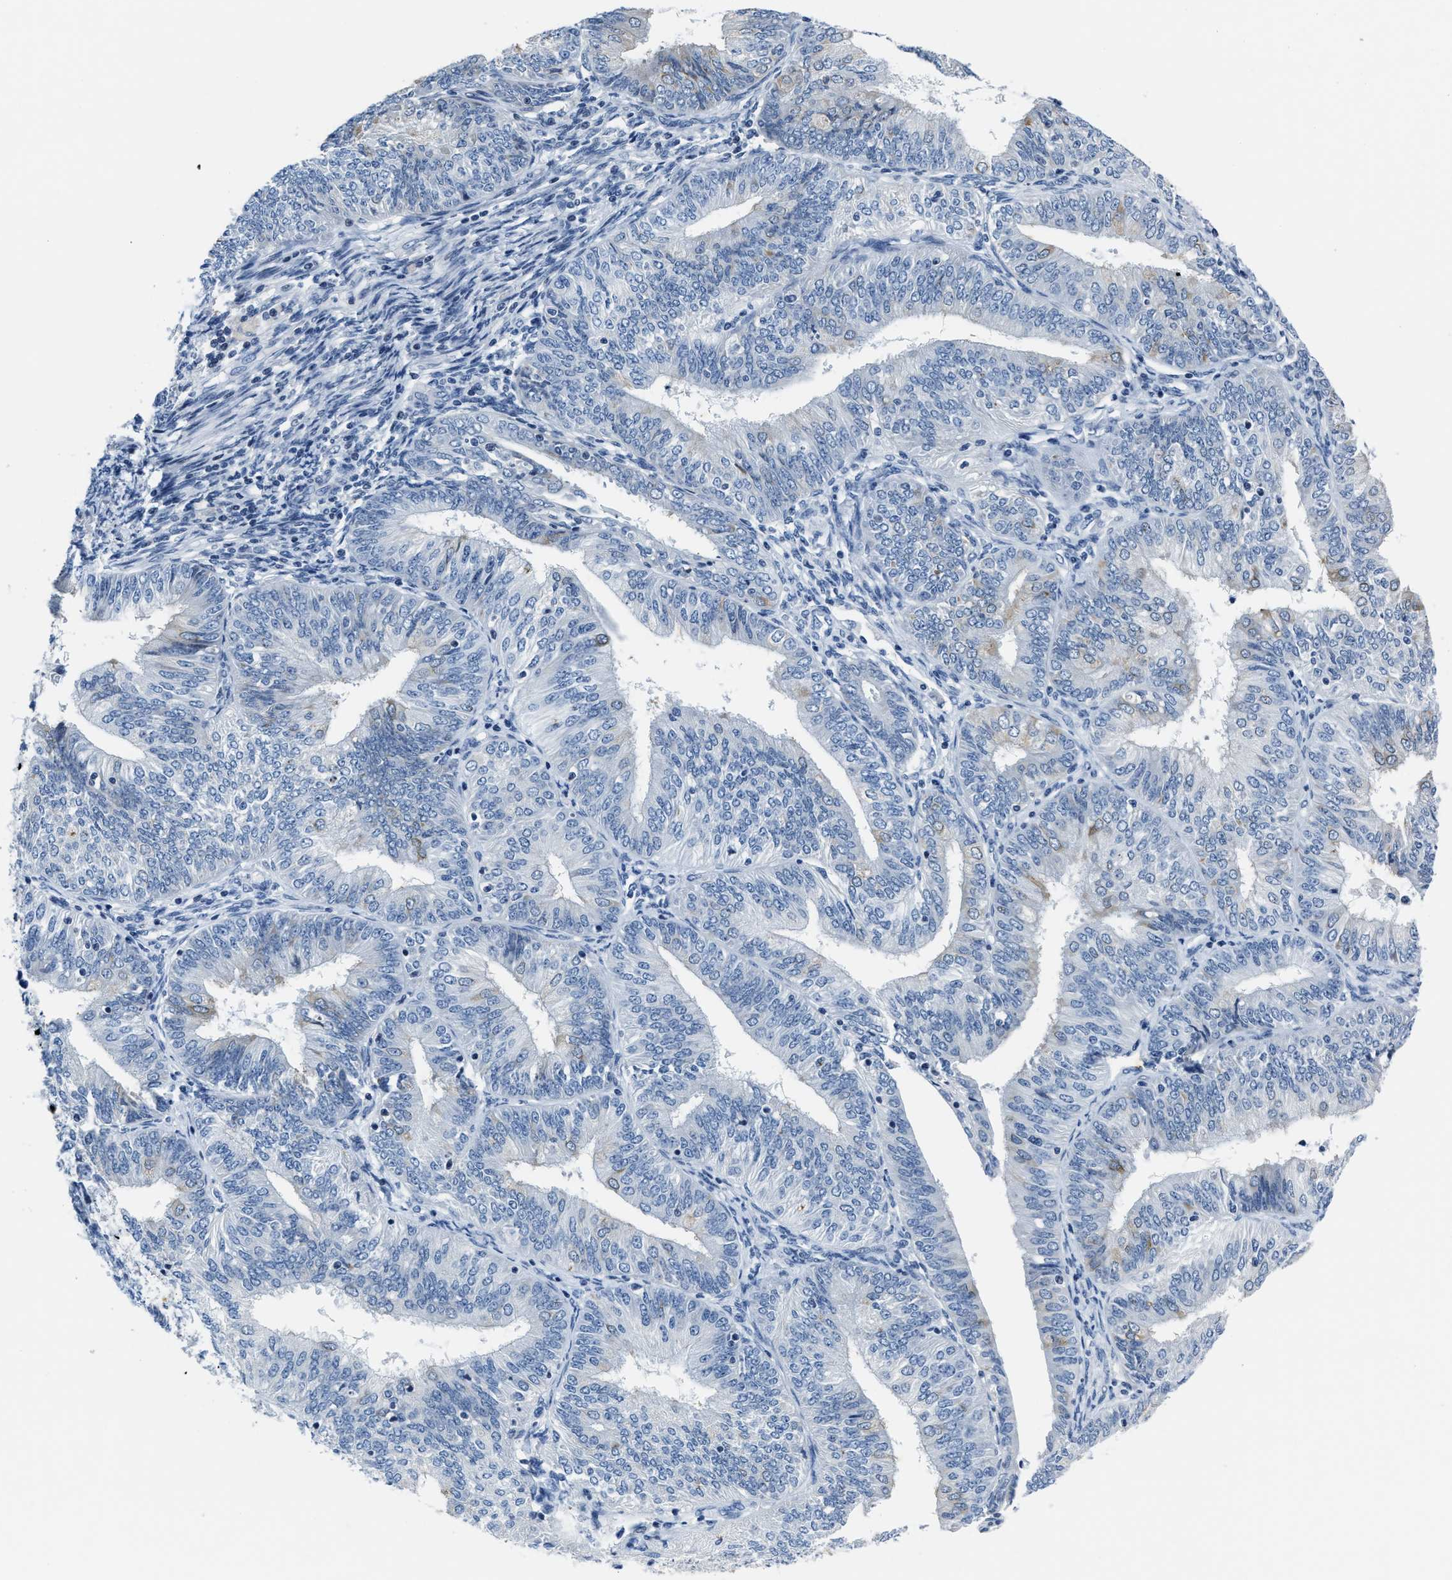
{"staining": {"intensity": "negative", "quantity": "none", "location": "none"}, "tissue": "endometrial cancer", "cell_type": "Tumor cells", "image_type": "cancer", "snomed": [{"axis": "morphology", "description": "Adenocarcinoma, NOS"}, {"axis": "topography", "description": "Endometrium"}], "caption": "This is an IHC histopathology image of human endometrial adenocarcinoma. There is no expression in tumor cells.", "gene": "ASZ1", "patient": {"sex": "female", "age": 58}}